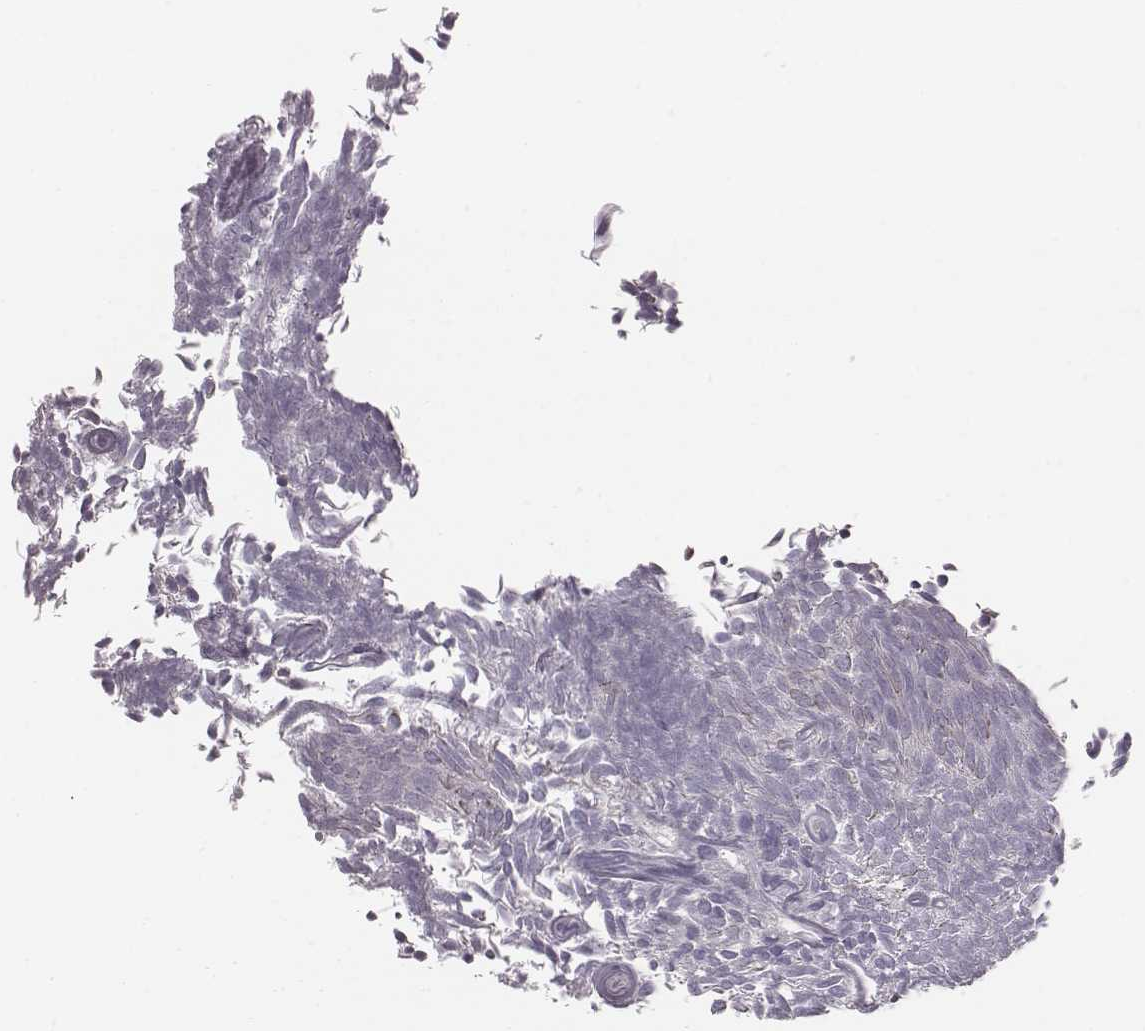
{"staining": {"intensity": "negative", "quantity": "none", "location": "none"}, "tissue": "urothelial cancer", "cell_type": "Tumor cells", "image_type": "cancer", "snomed": [{"axis": "morphology", "description": "Urothelial carcinoma, Low grade"}, {"axis": "topography", "description": "Urinary bladder"}], "caption": "Tumor cells are negative for brown protein staining in urothelial cancer. (Stains: DAB (3,3'-diaminobenzidine) immunohistochemistry with hematoxylin counter stain, Microscopy: brightfield microscopy at high magnification).", "gene": "PDE8B", "patient": {"sex": "male", "age": 77}}